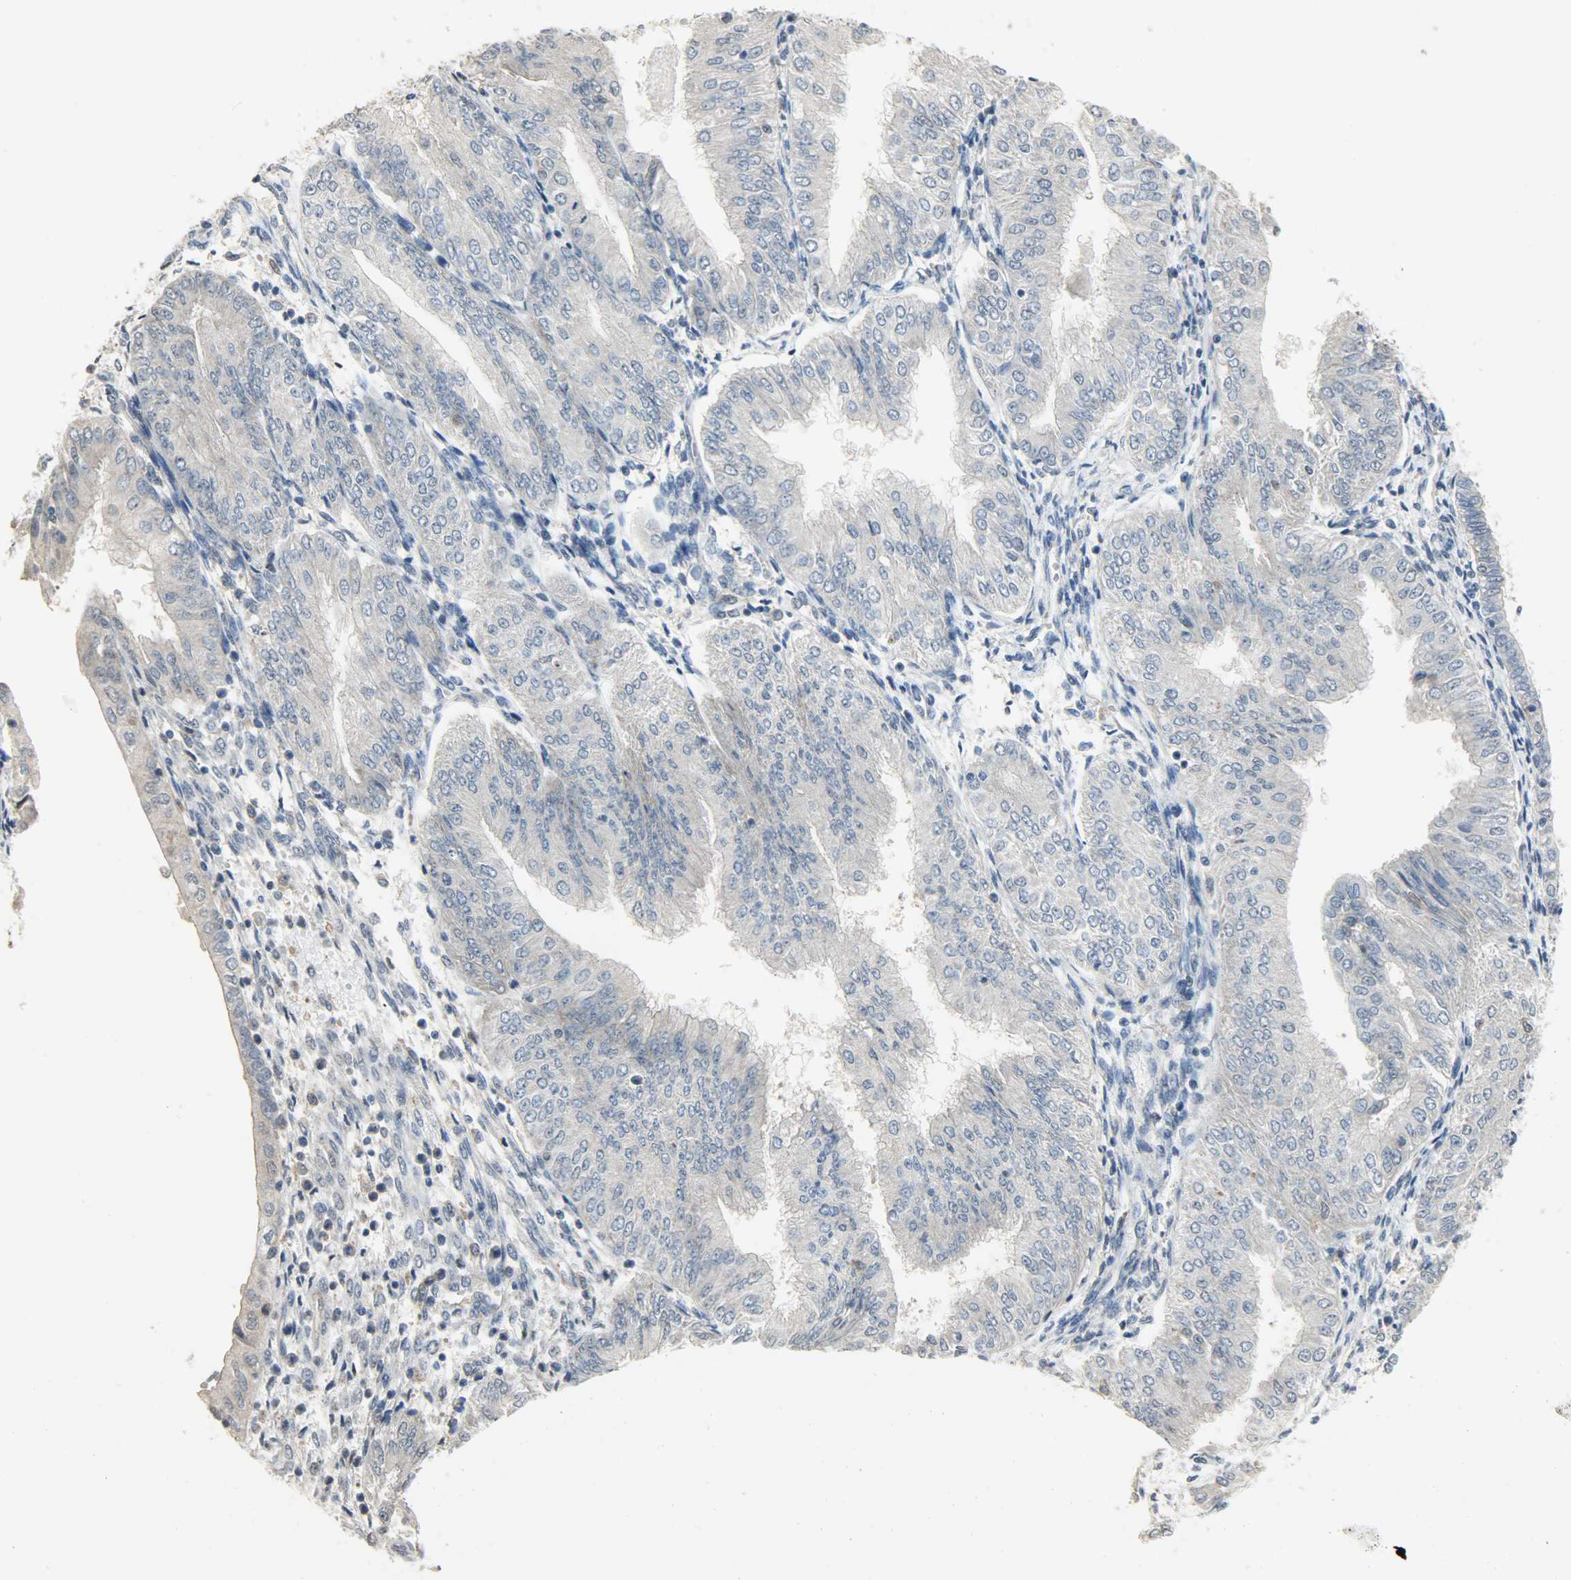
{"staining": {"intensity": "weak", "quantity": "<25%", "location": "cytoplasmic/membranous"}, "tissue": "endometrial cancer", "cell_type": "Tumor cells", "image_type": "cancer", "snomed": [{"axis": "morphology", "description": "Adenocarcinoma, NOS"}, {"axis": "topography", "description": "Endometrium"}], "caption": "Adenocarcinoma (endometrial) stained for a protein using IHC displays no staining tumor cells.", "gene": "TRIM21", "patient": {"sex": "female", "age": 53}}